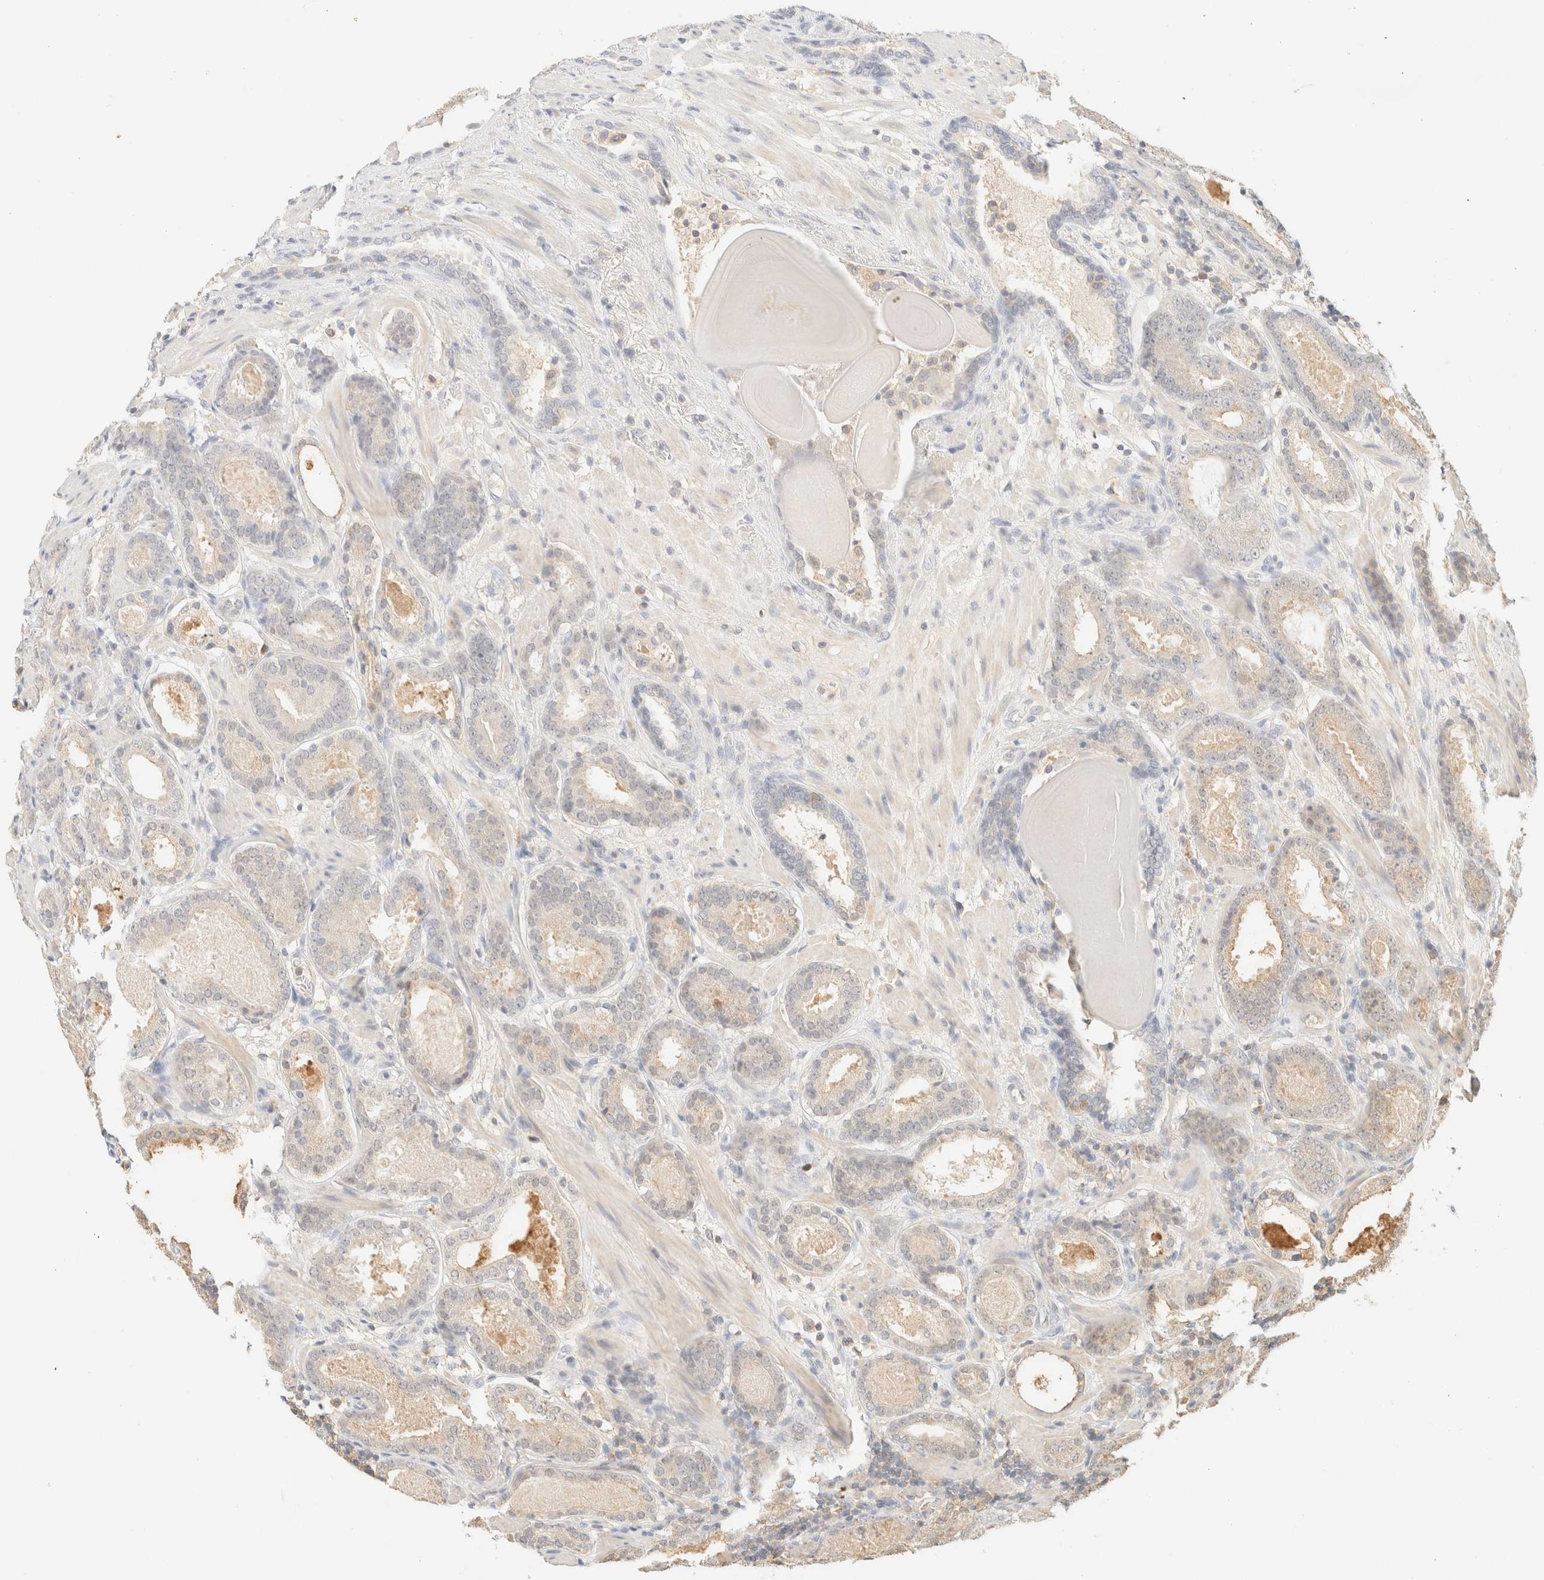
{"staining": {"intensity": "negative", "quantity": "none", "location": "none"}, "tissue": "prostate cancer", "cell_type": "Tumor cells", "image_type": "cancer", "snomed": [{"axis": "morphology", "description": "Adenocarcinoma, Low grade"}, {"axis": "topography", "description": "Prostate"}], "caption": "This is a image of immunohistochemistry staining of prostate adenocarcinoma (low-grade), which shows no expression in tumor cells.", "gene": "TIMD4", "patient": {"sex": "male", "age": 69}}